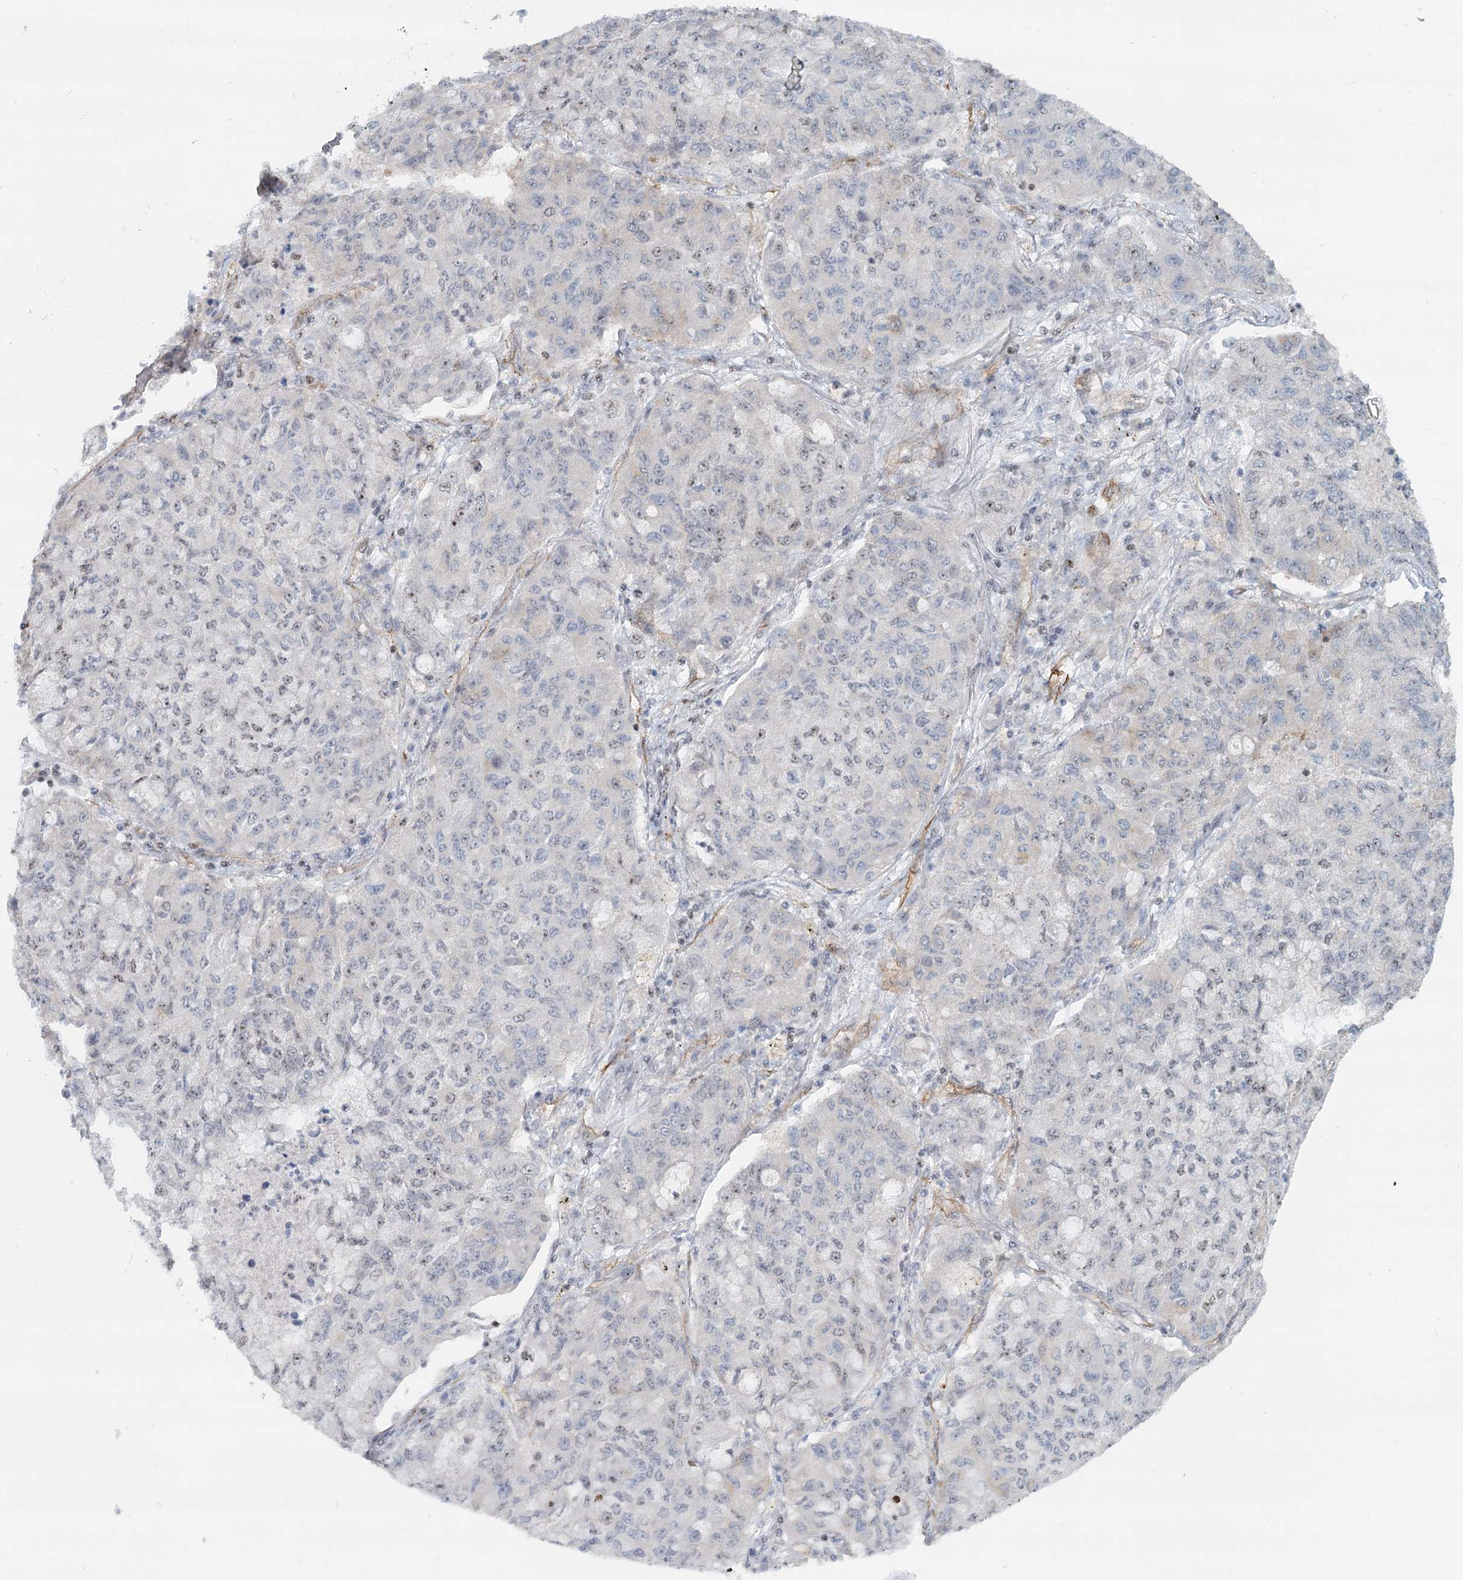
{"staining": {"intensity": "negative", "quantity": "none", "location": "none"}, "tissue": "lung cancer", "cell_type": "Tumor cells", "image_type": "cancer", "snomed": [{"axis": "morphology", "description": "Squamous cell carcinoma, NOS"}, {"axis": "topography", "description": "Lung"}], "caption": "Immunohistochemistry (IHC) of human squamous cell carcinoma (lung) shows no expression in tumor cells.", "gene": "ZFYVE28", "patient": {"sex": "male", "age": 74}}